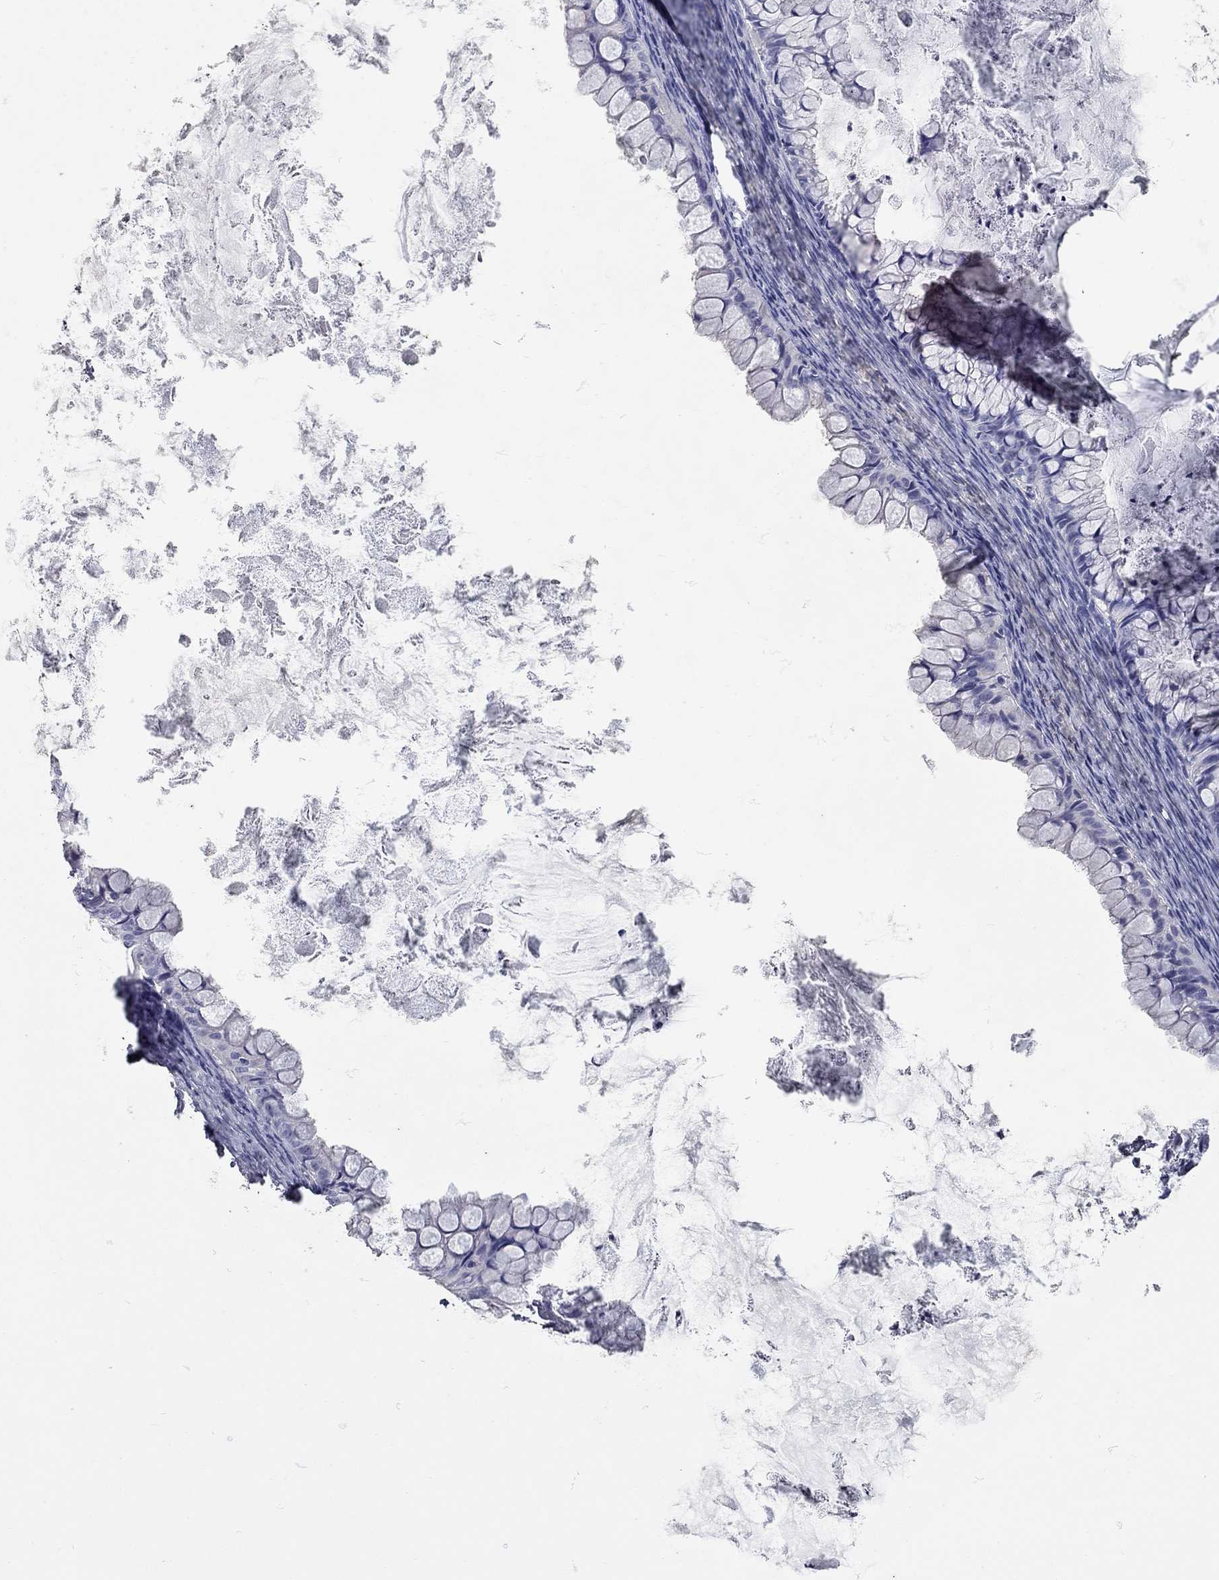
{"staining": {"intensity": "negative", "quantity": "none", "location": "none"}, "tissue": "ovarian cancer", "cell_type": "Tumor cells", "image_type": "cancer", "snomed": [{"axis": "morphology", "description": "Cystadenocarcinoma, mucinous, NOS"}, {"axis": "topography", "description": "Ovary"}], "caption": "Immunohistochemical staining of human ovarian mucinous cystadenocarcinoma displays no significant positivity in tumor cells.", "gene": "C10orf90", "patient": {"sex": "female", "age": 35}}